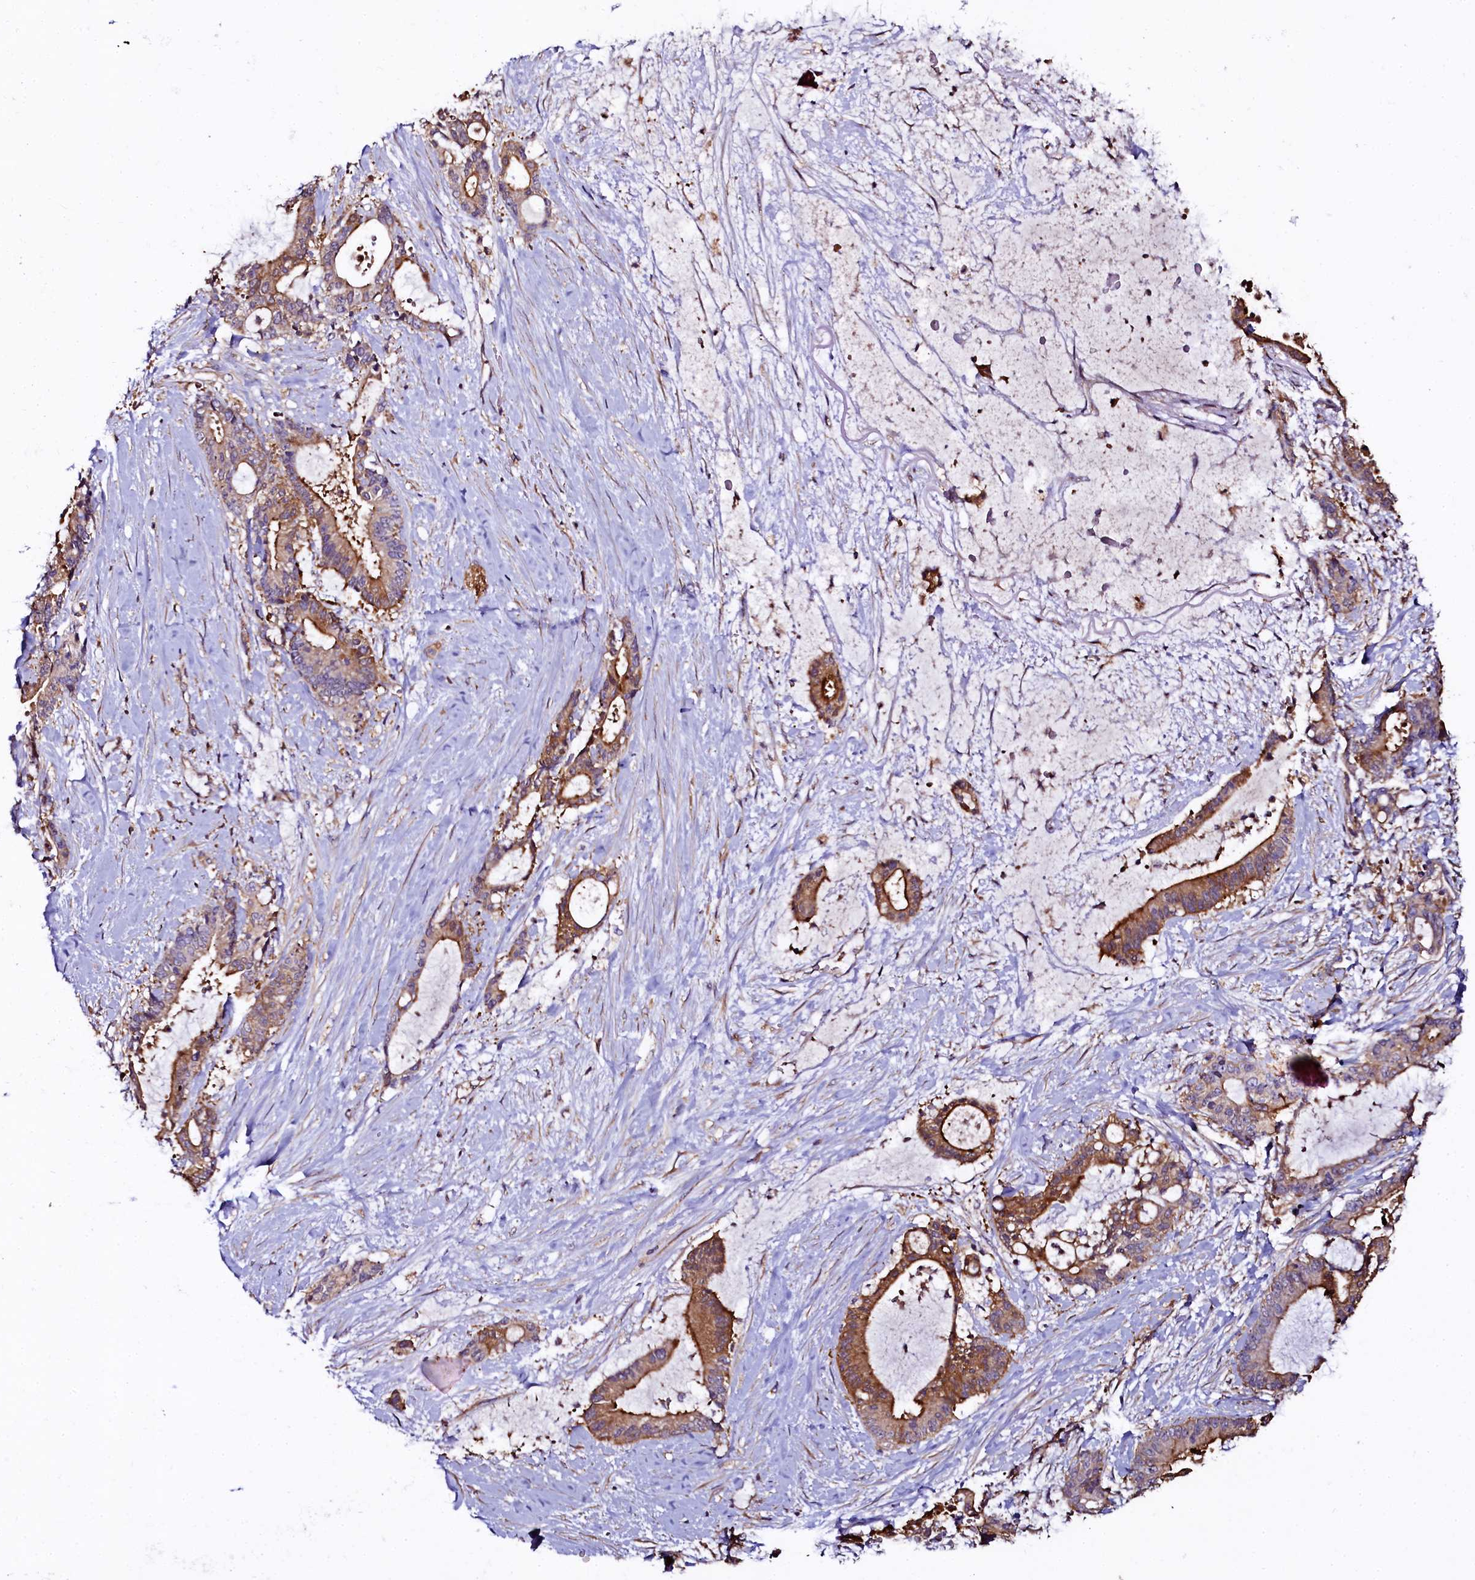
{"staining": {"intensity": "strong", "quantity": "25%-75%", "location": "cytoplasmic/membranous"}, "tissue": "liver cancer", "cell_type": "Tumor cells", "image_type": "cancer", "snomed": [{"axis": "morphology", "description": "Normal tissue, NOS"}, {"axis": "morphology", "description": "Cholangiocarcinoma"}, {"axis": "topography", "description": "Liver"}, {"axis": "topography", "description": "Peripheral nerve tissue"}], "caption": "Cholangiocarcinoma (liver) stained for a protein demonstrates strong cytoplasmic/membranous positivity in tumor cells.", "gene": "APPL2", "patient": {"sex": "female", "age": 73}}